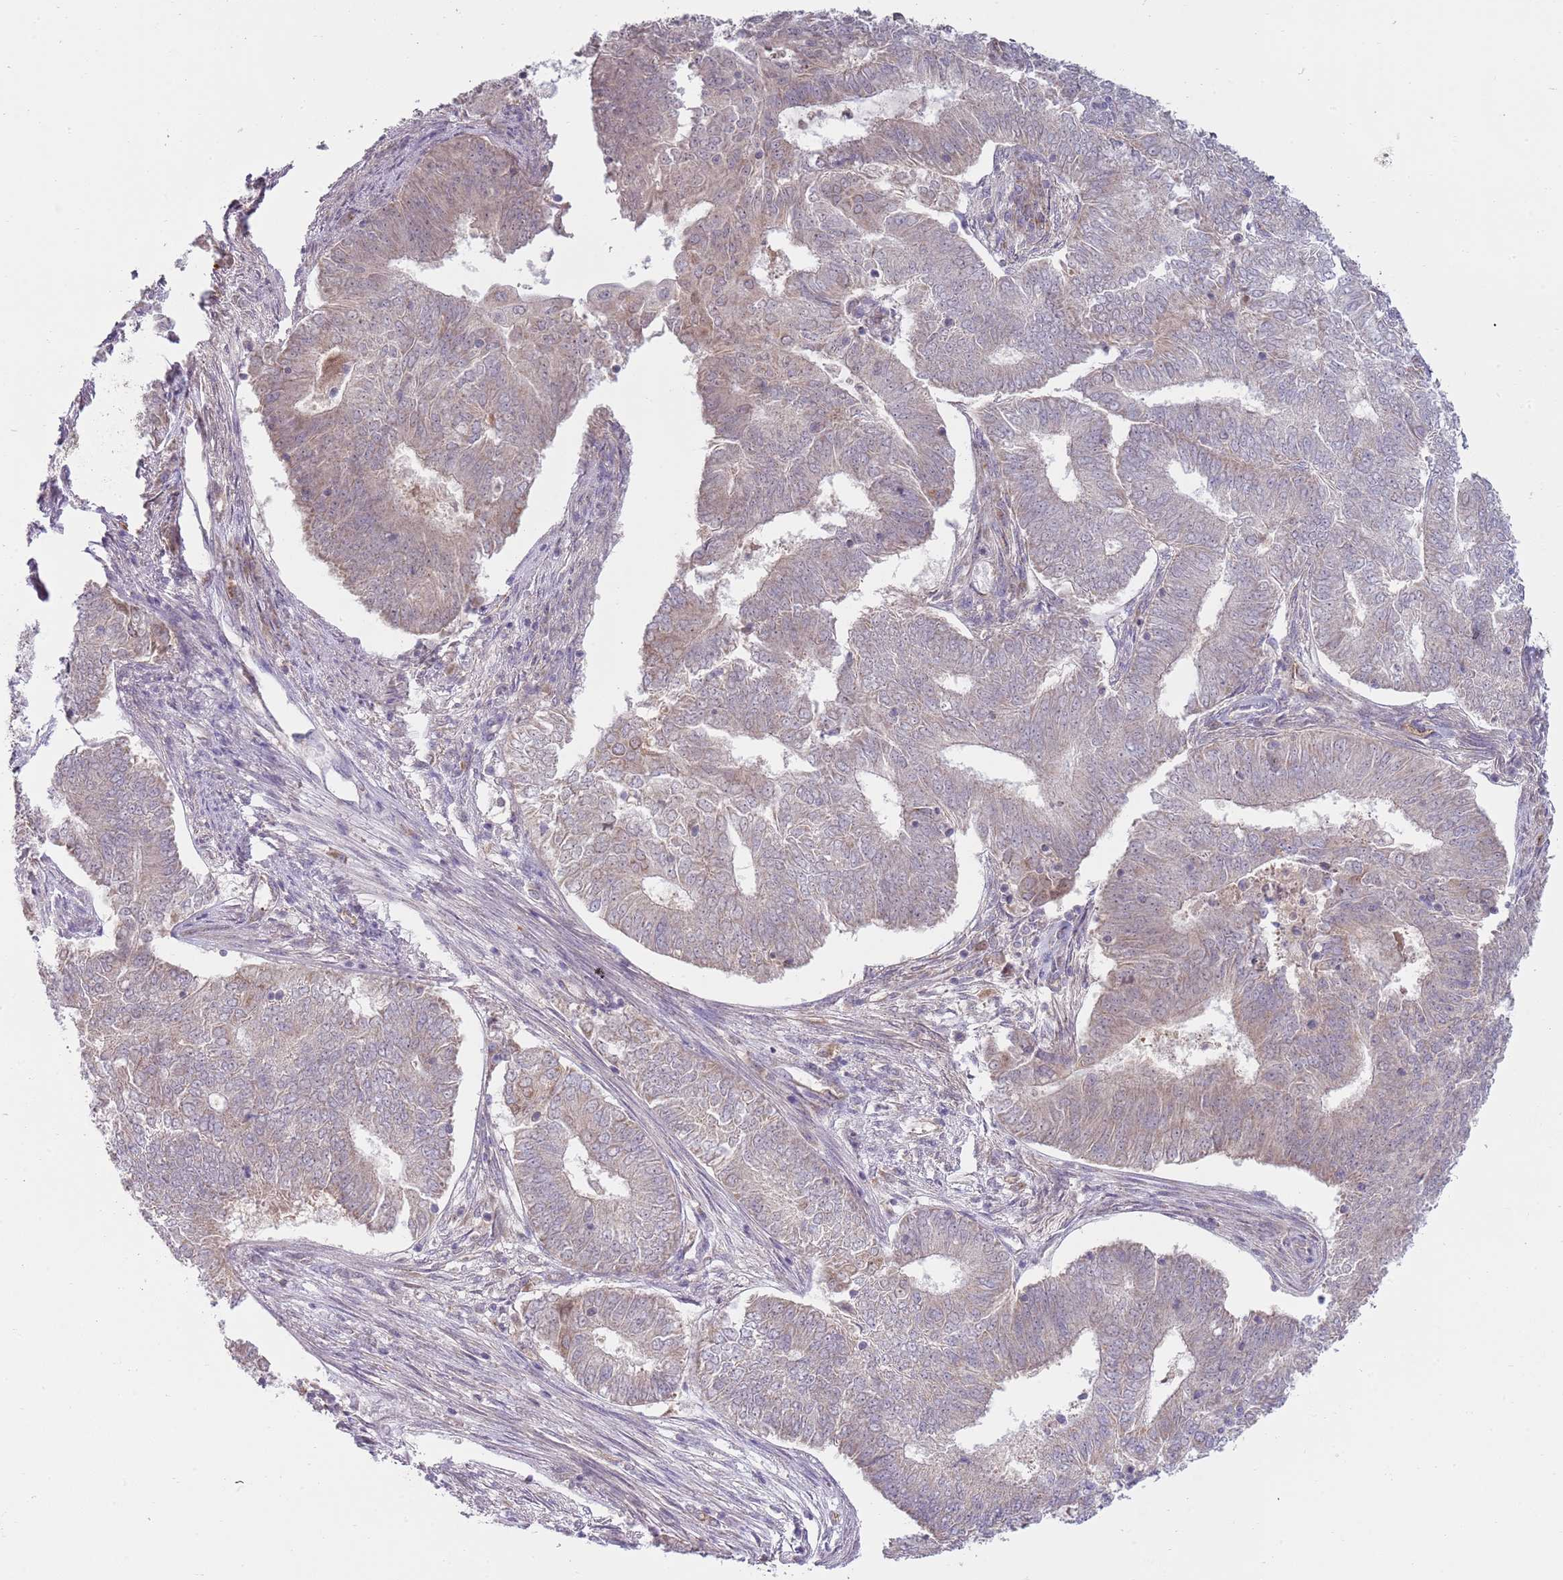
{"staining": {"intensity": "weak", "quantity": "<25%", "location": "cytoplasmic/membranous"}, "tissue": "endometrial cancer", "cell_type": "Tumor cells", "image_type": "cancer", "snomed": [{"axis": "morphology", "description": "Adenocarcinoma, NOS"}, {"axis": "topography", "description": "Endometrium"}], "caption": "There is no significant positivity in tumor cells of adenocarcinoma (endometrial).", "gene": "SKOR2", "patient": {"sex": "female", "age": 62}}